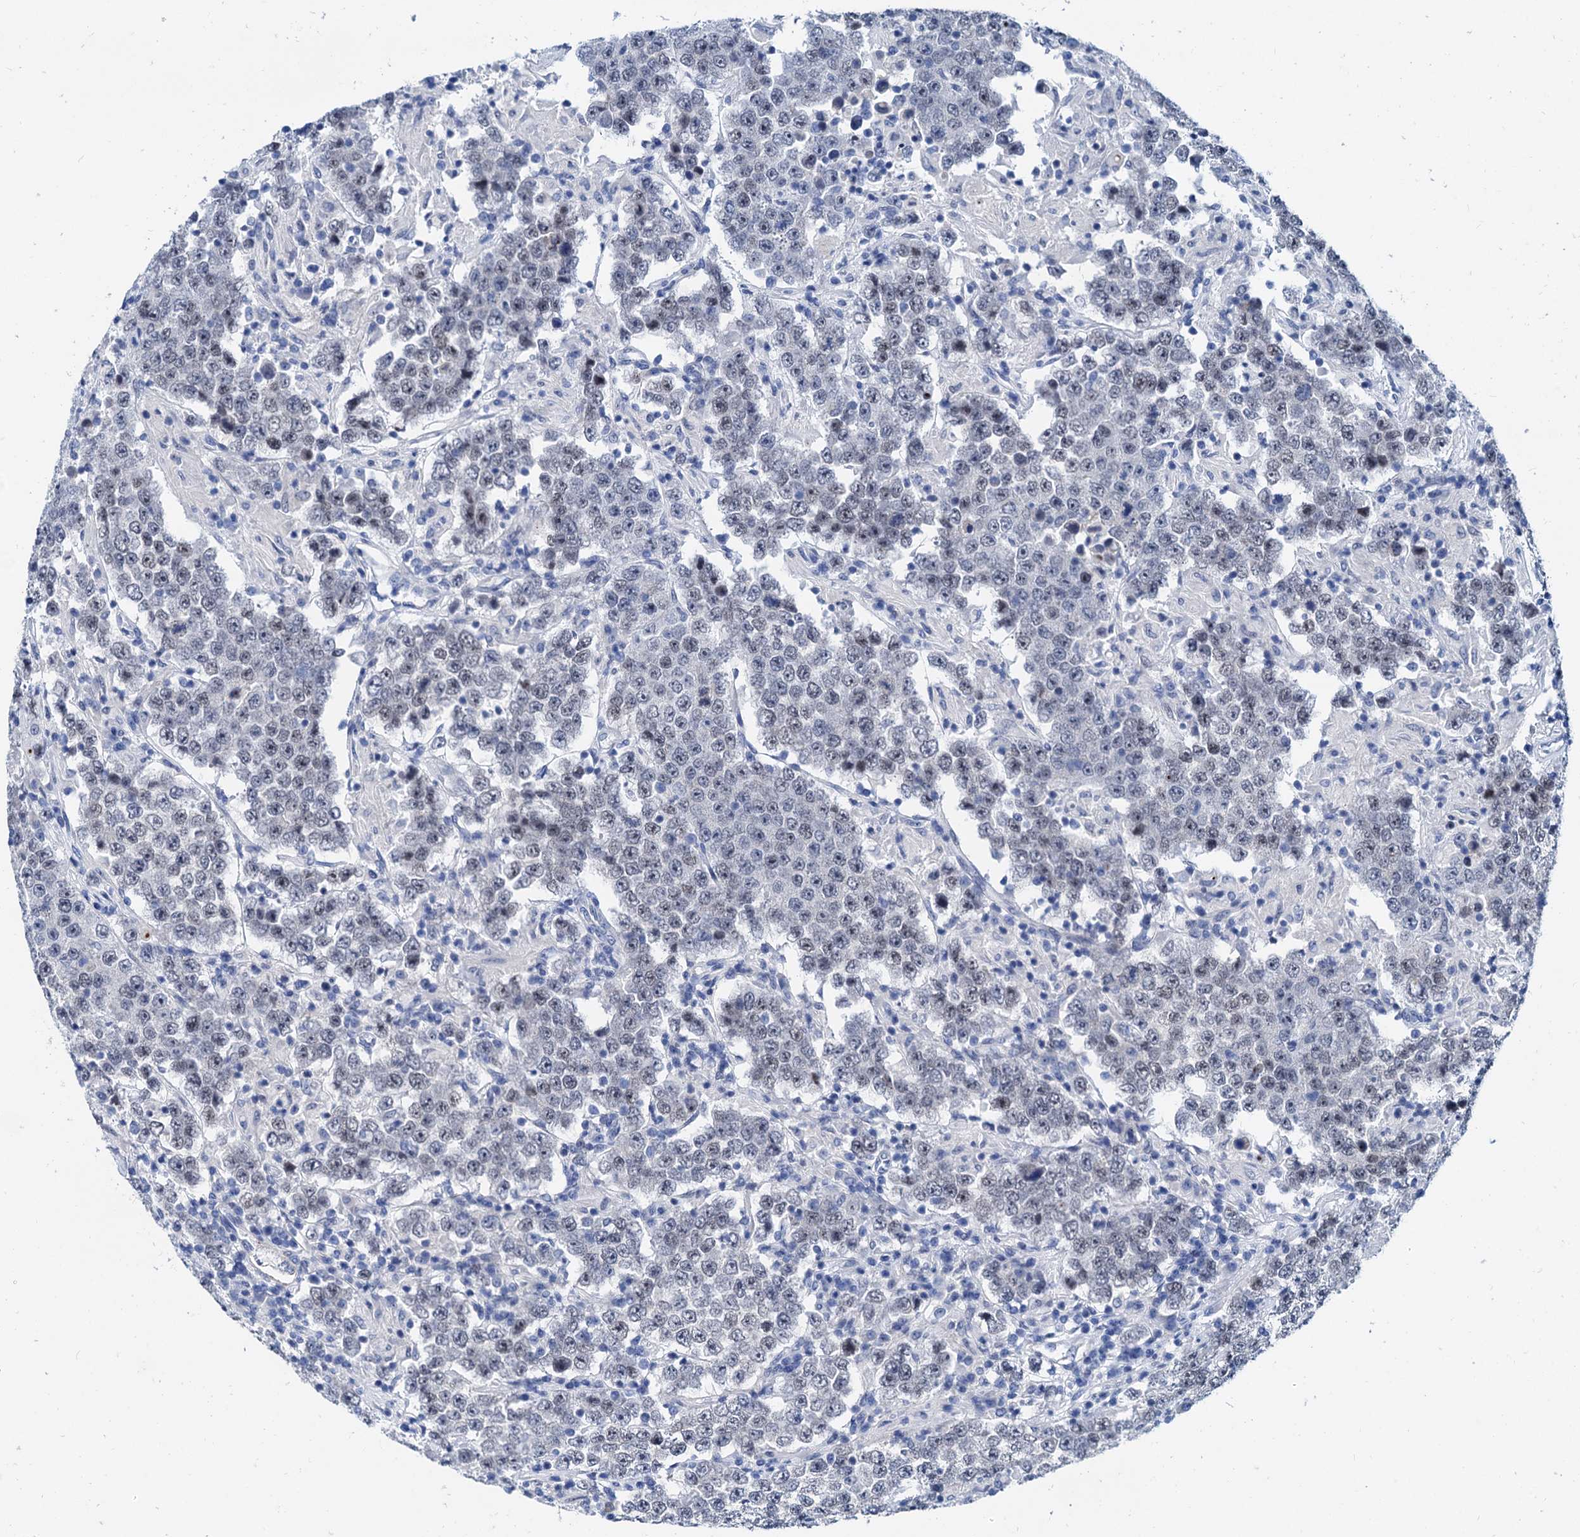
{"staining": {"intensity": "negative", "quantity": "none", "location": "none"}, "tissue": "testis cancer", "cell_type": "Tumor cells", "image_type": "cancer", "snomed": [{"axis": "morphology", "description": "Normal tissue, NOS"}, {"axis": "morphology", "description": "Urothelial carcinoma, High grade"}, {"axis": "morphology", "description": "Seminoma, NOS"}, {"axis": "morphology", "description": "Carcinoma, Embryonal, NOS"}, {"axis": "topography", "description": "Urinary bladder"}, {"axis": "topography", "description": "Testis"}], "caption": "Embryonal carcinoma (testis) was stained to show a protein in brown. There is no significant staining in tumor cells.", "gene": "HSF2", "patient": {"sex": "male", "age": 41}}